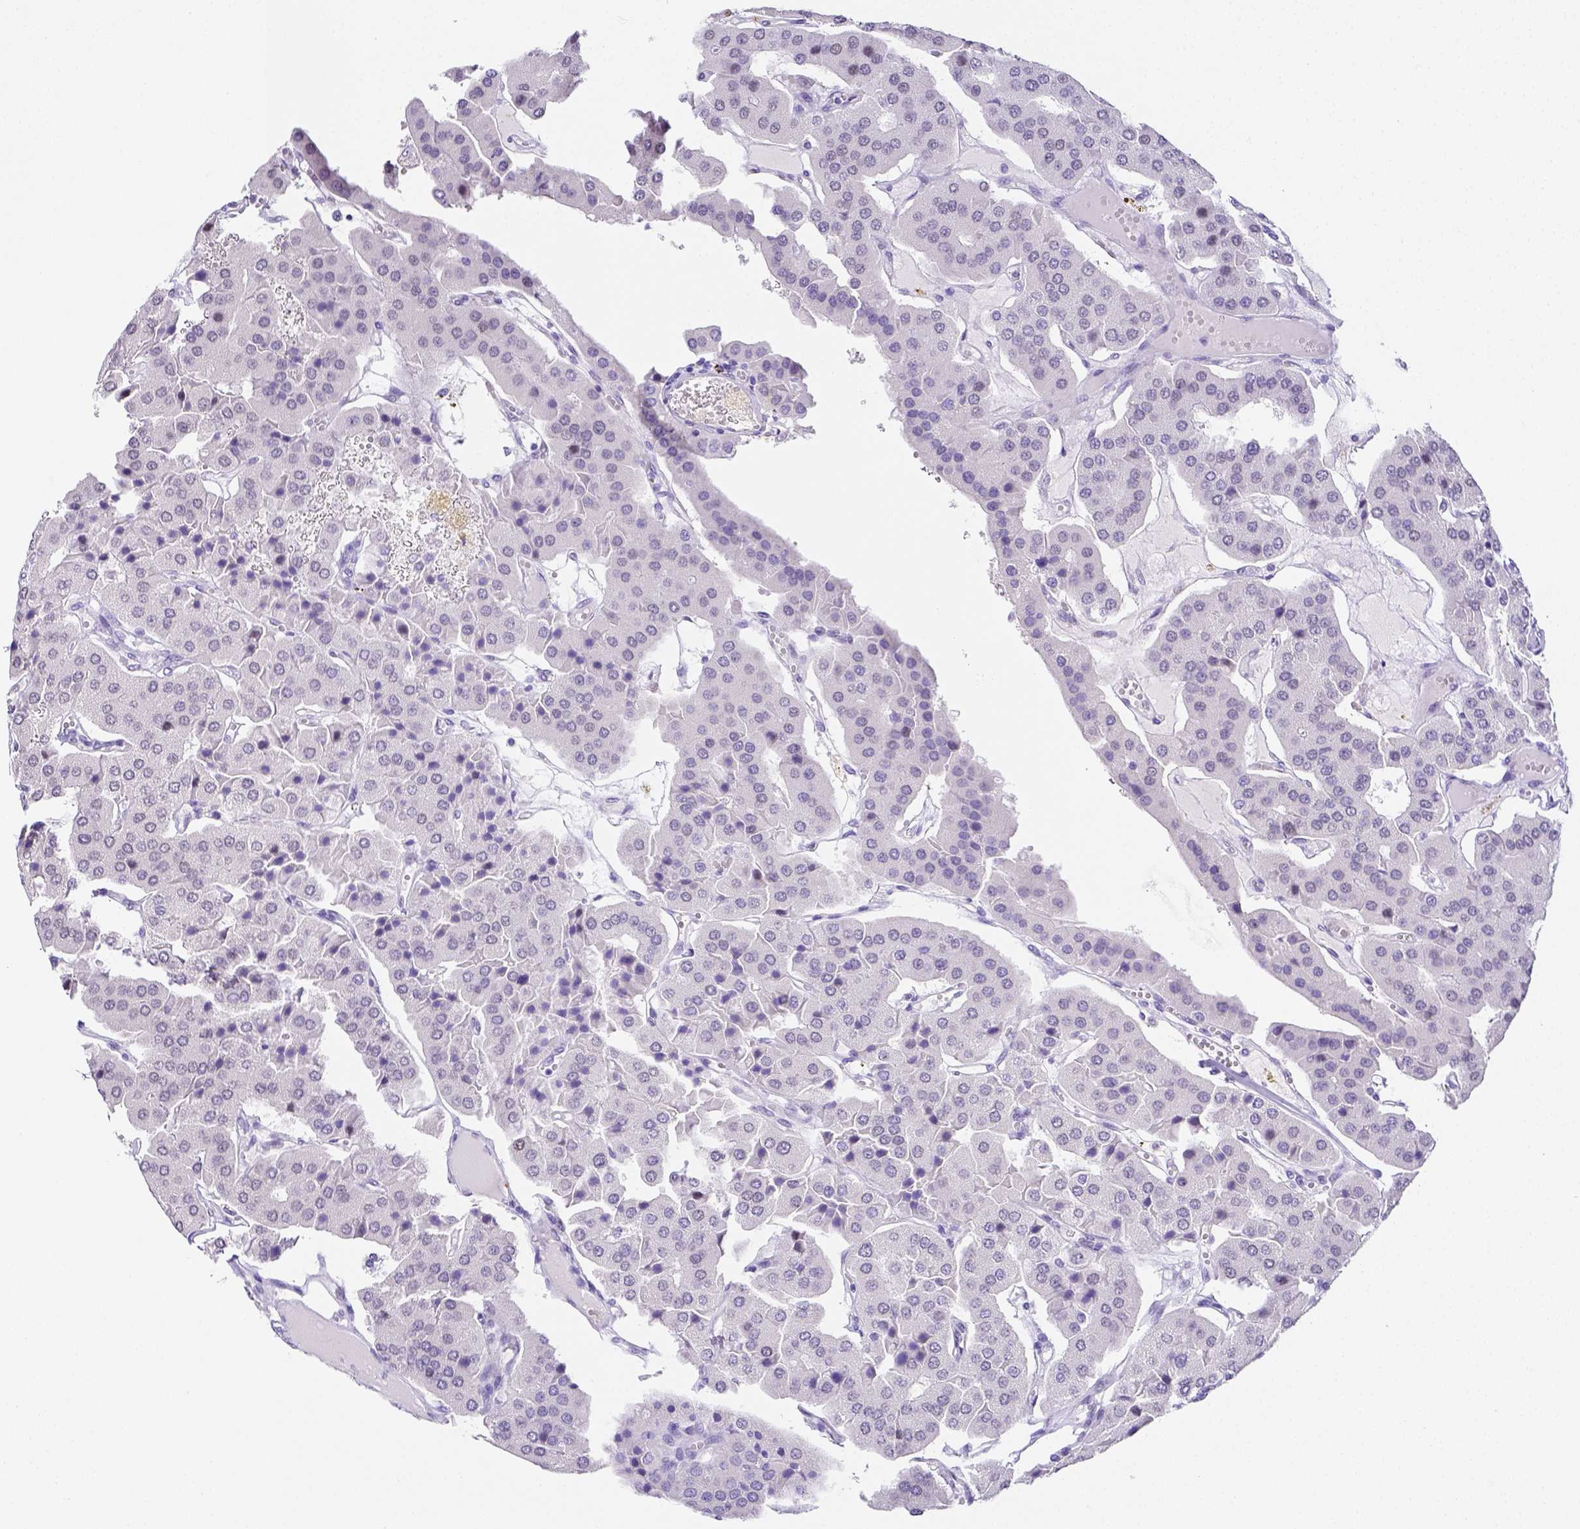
{"staining": {"intensity": "negative", "quantity": "none", "location": "none"}, "tissue": "parathyroid gland", "cell_type": "Glandular cells", "image_type": "normal", "snomed": [{"axis": "morphology", "description": "Normal tissue, NOS"}, {"axis": "morphology", "description": "Adenoma, NOS"}, {"axis": "topography", "description": "Parathyroid gland"}], "caption": "Glandular cells are negative for brown protein staining in normal parathyroid gland.", "gene": "ARHGAP36", "patient": {"sex": "female", "age": 86}}